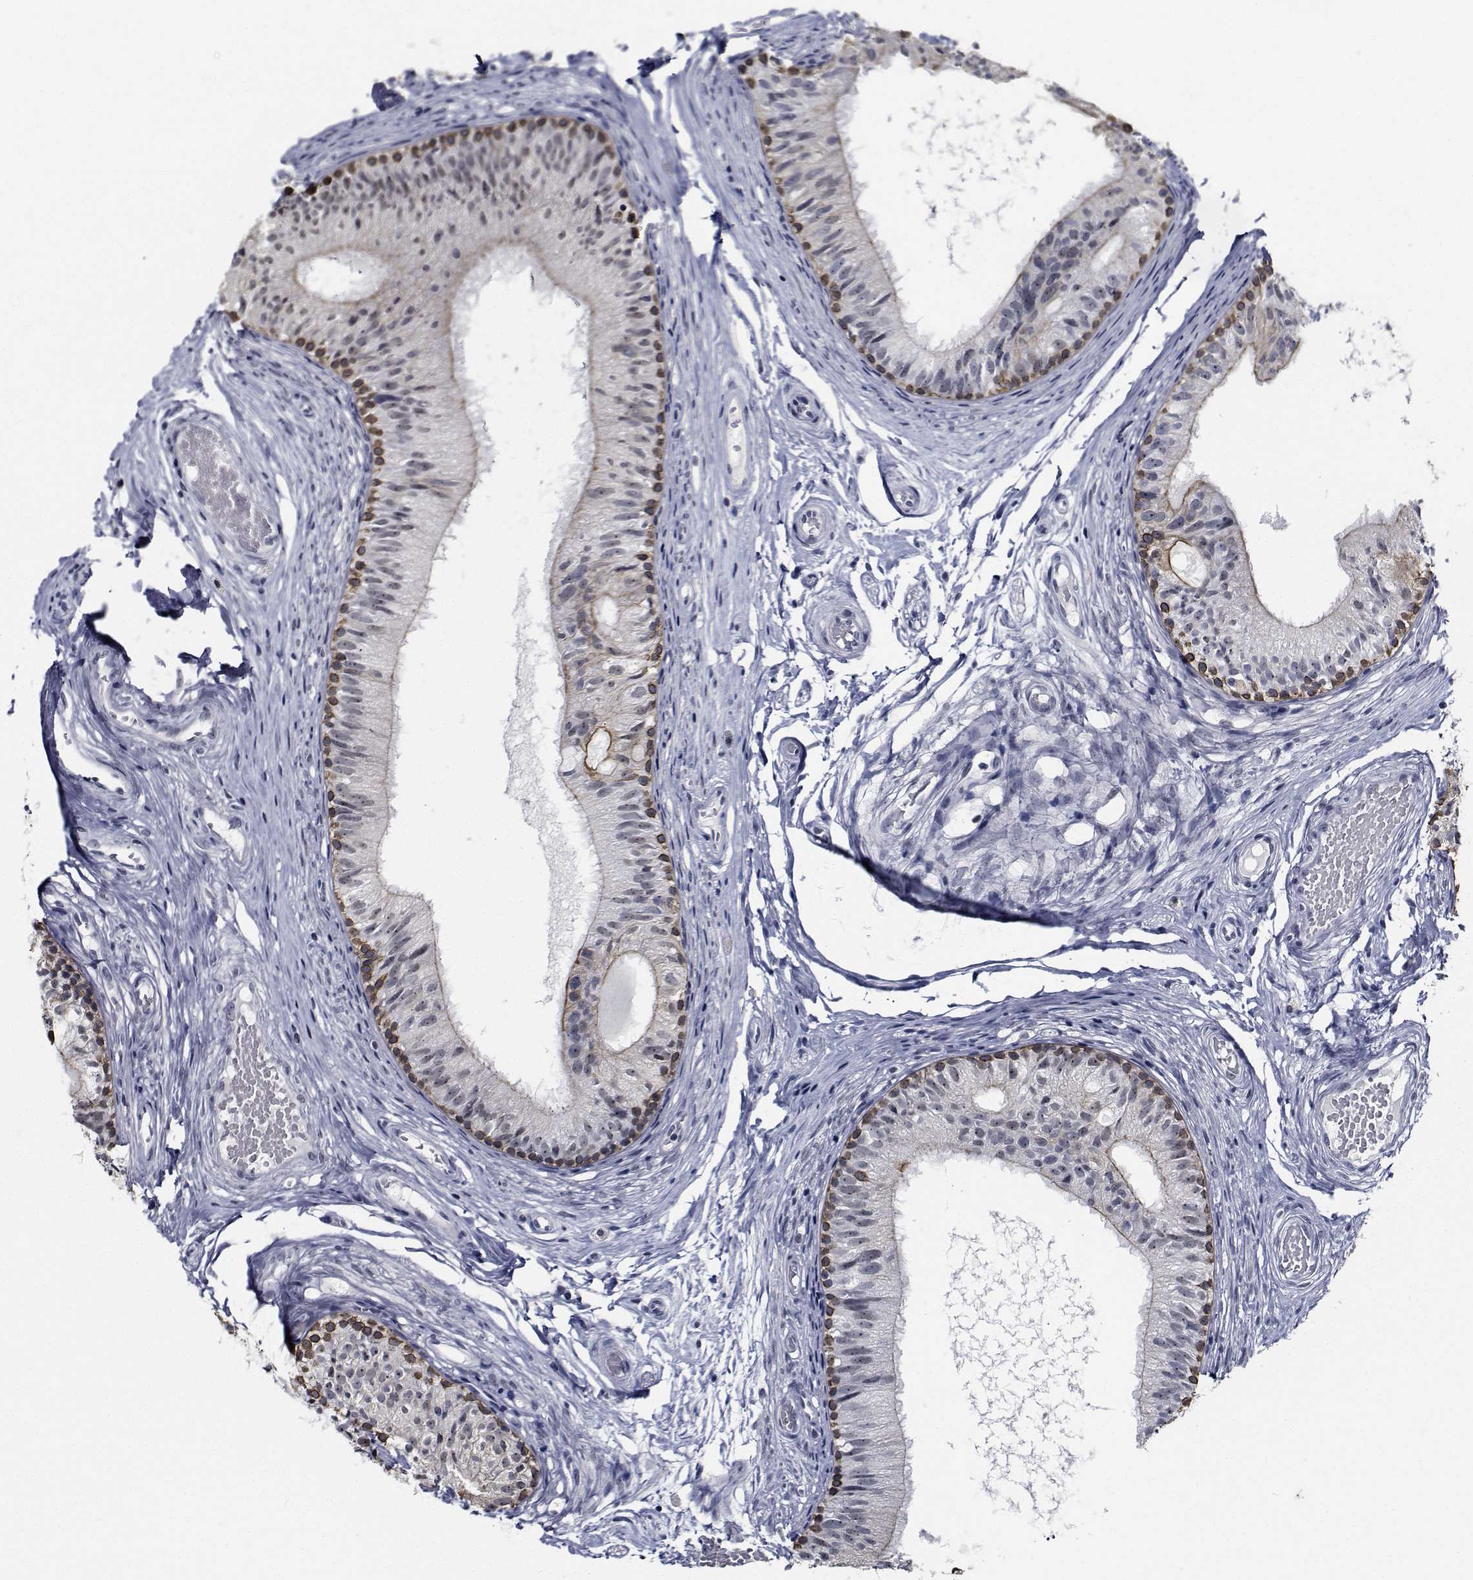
{"staining": {"intensity": "moderate", "quantity": "<25%", "location": "cytoplasmic/membranous,nuclear"}, "tissue": "epididymis", "cell_type": "Glandular cells", "image_type": "normal", "snomed": [{"axis": "morphology", "description": "Normal tissue, NOS"}, {"axis": "topography", "description": "Epididymis"}], "caption": "Immunohistochemical staining of unremarkable human epididymis reveals <25% levels of moderate cytoplasmic/membranous,nuclear protein staining in about <25% of glandular cells. Using DAB (brown) and hematoxylin (blue) stains, captured at high magnification using brightfield microscopy.", "gene": "NVL", "patient": {"sex": "male", "age": 29}}